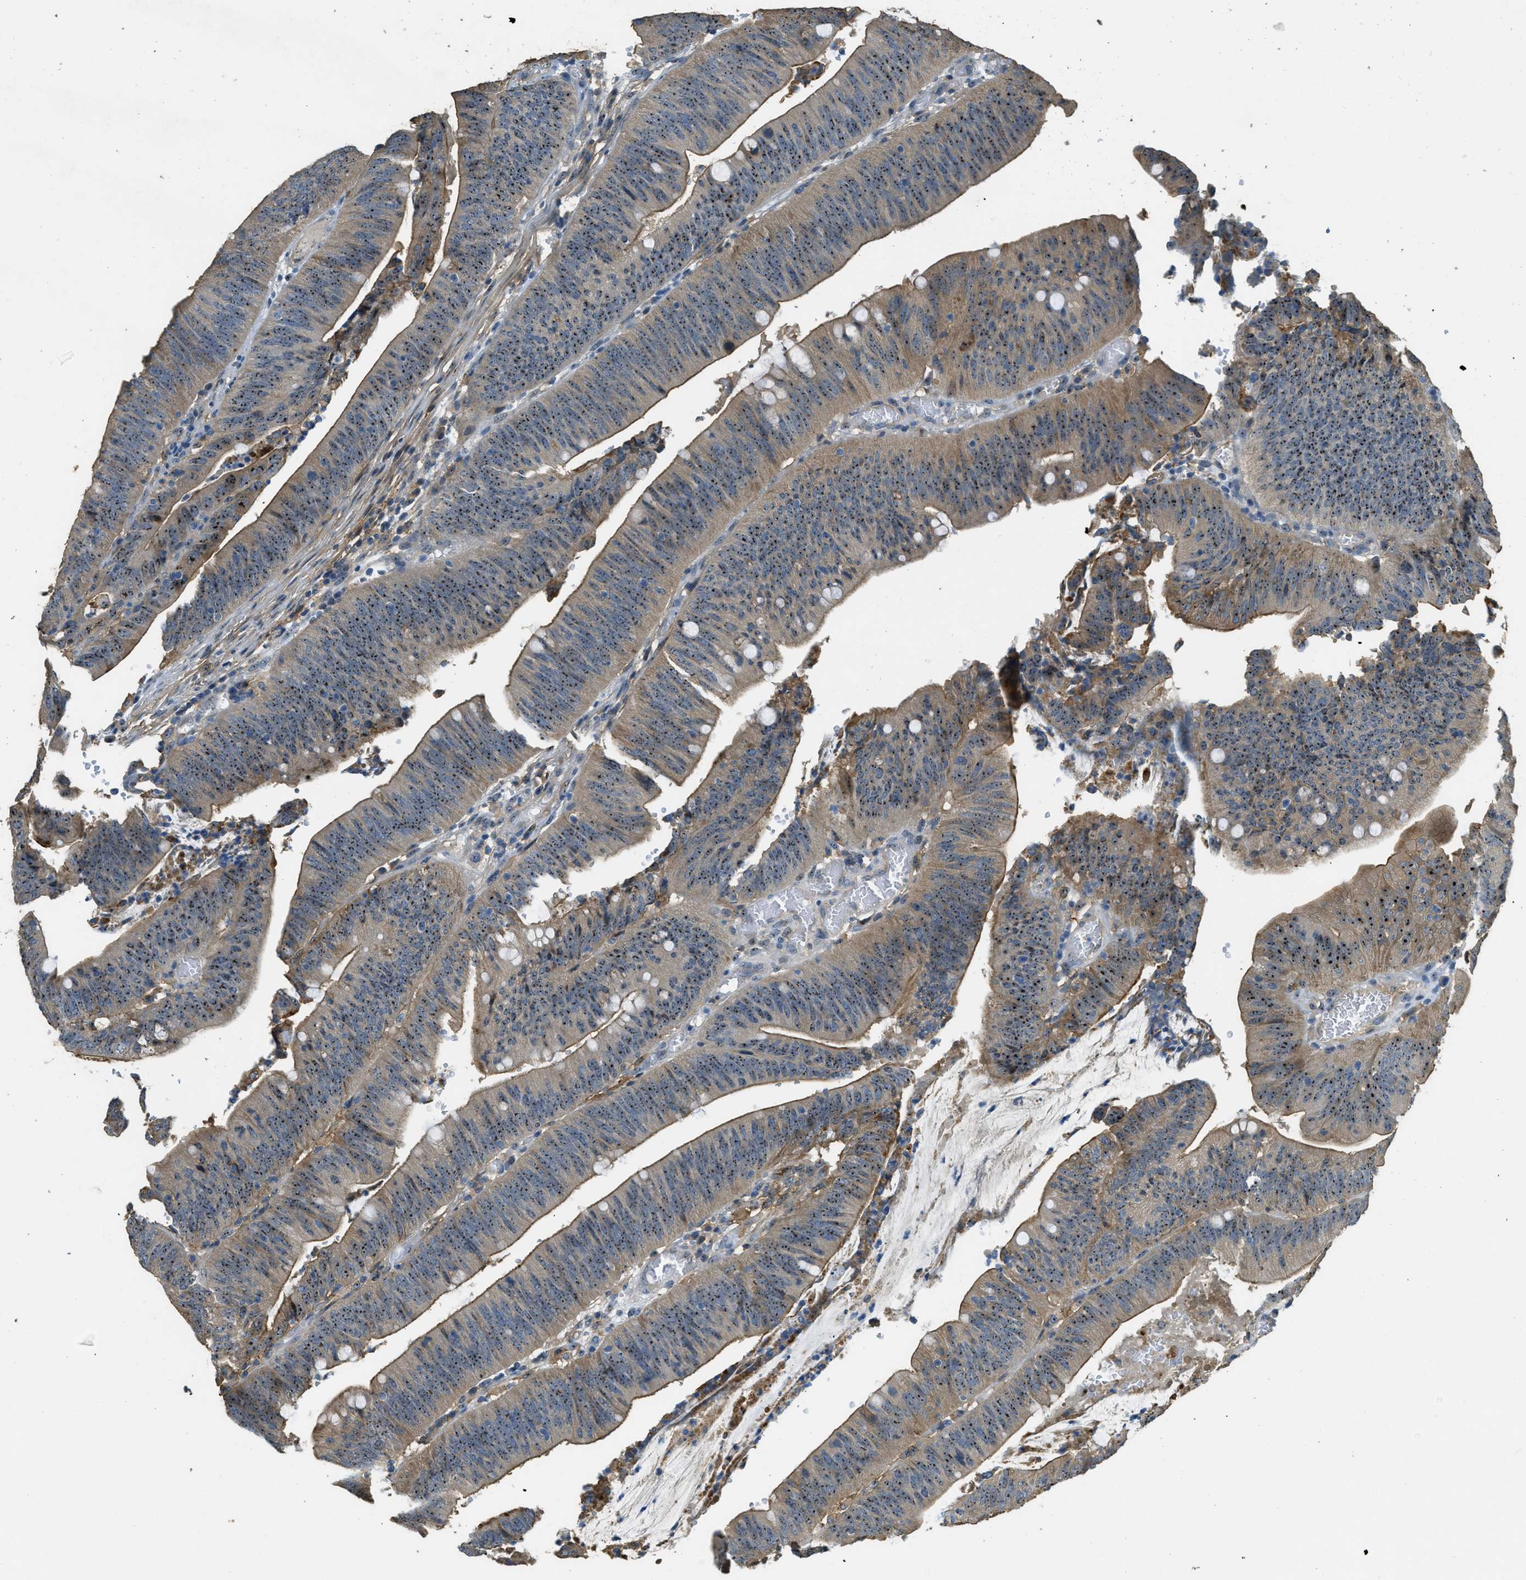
{"staining": {"intensity": "moderate", "quantity": ">75%", "location": "cytoplasmic/membranous,nuclear"}, "tissue": "colorectal cancer", "cell_type": "Tumor cells", "image_type": "cancer", "snomed": [{"axis": "morphology", "description": "Normal tissue, NOS"}, {"axis": "morphology", "description": "Adenocarcinoma, NOS"}, {"axis": "topography", "description": "Rectum"}], "caption": "IHC image of human colorectal adenocarcinoma stained for a protein (brown), which displays medium levels of moderate cytoplasmic/membranous and nuclear expression in approximately >75% of tumor cells.", "gene": "OSMR", "patient": {"sex": "female", "age": 66}}